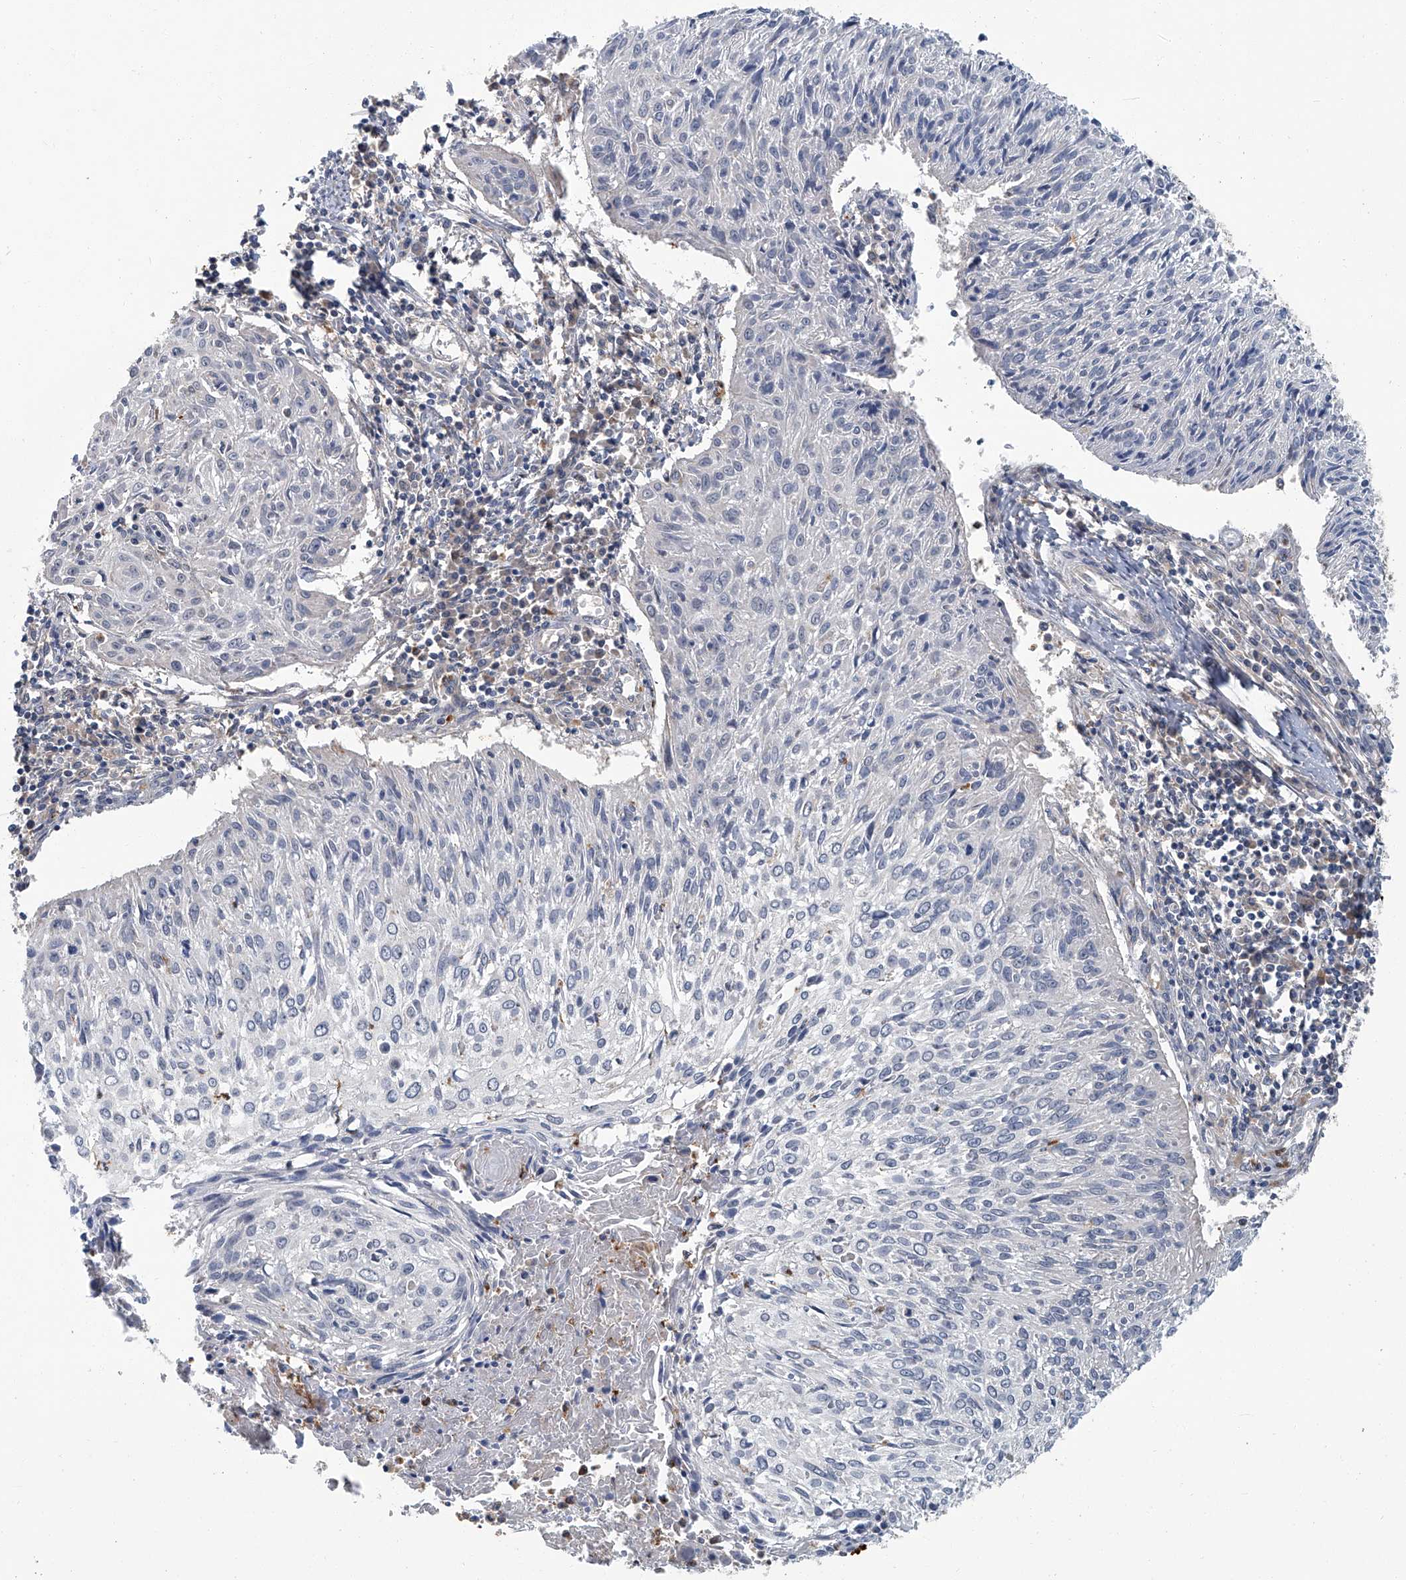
{"staining": {"intensity": "negative", "quantity": "none", "location": "none"}, "tissue": "cervical cancer", "cell_type": "Tumor cells", "image_type": "cancer", "snomed": [{"axis": "morphology", "description": "Squamous cell carcinoma, NOS"}, {"axis": "topography", "description": "Cervix"}], "caption": "This is an immunohistochemistry (IHC) photomicrograph of squamous cell carcinoma (cervical). There is no staining in tumor cells.", "gene": "AKNAD1", "patient": {"sex": "female", "age": 51}}